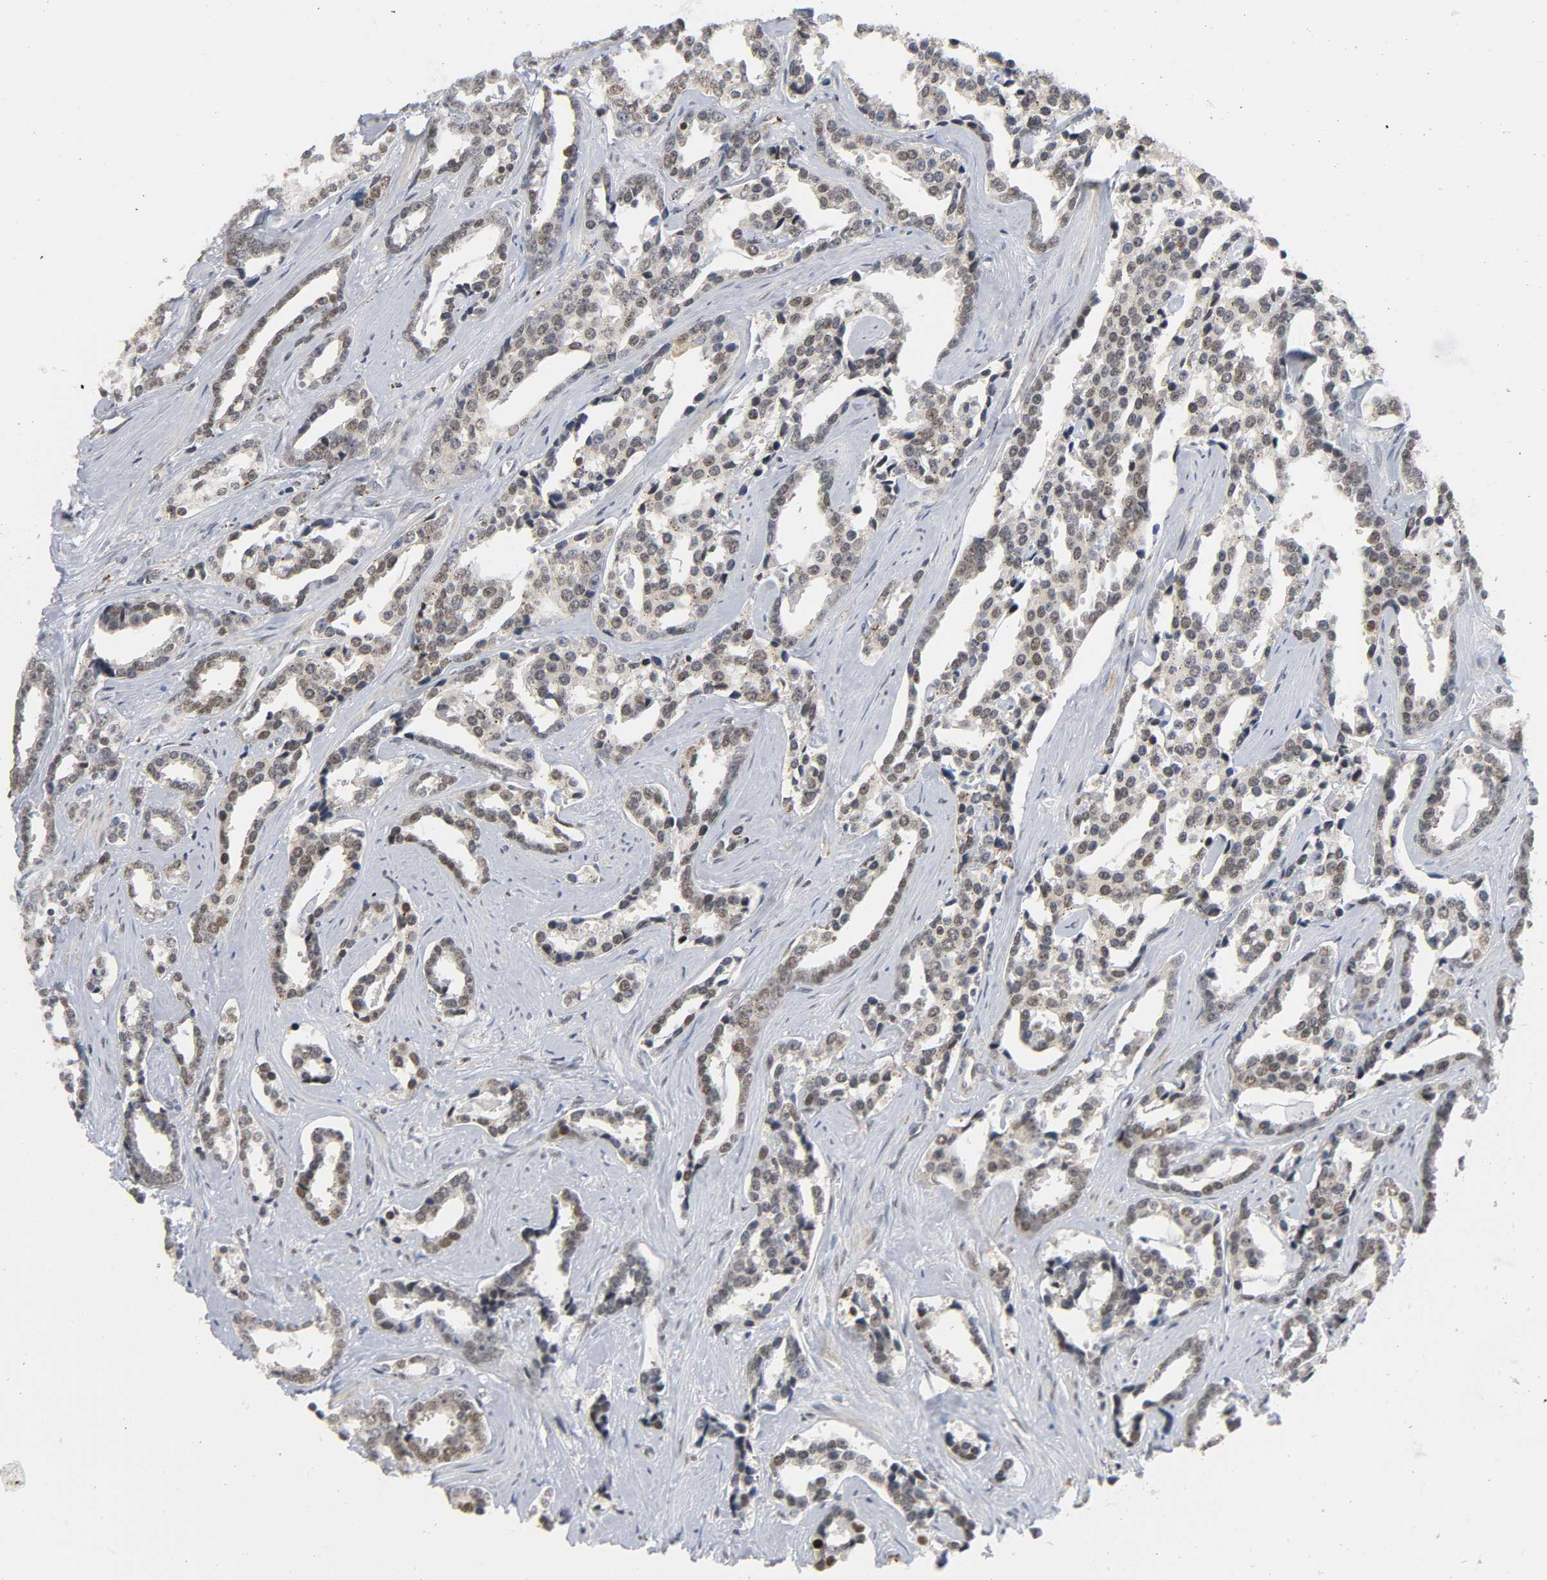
{"staining": {"intensity": "negative", "quantity": "none", "location": "none"}, "tissue": "prostate cancer", "cell_type": "Tumor cells", "image_type": "cancer", "snomed": [{"axis": "morphology", "description": "Adenocarcinoma, High grade"}, {"axis": "topography", "description": "Prostate"}], "caption": "IHC histopathology image of prostate cancer (high-grade adenocarcinoma) stained for a protein (brown), which exhibits no staining in tumor cells. (Brightfield microscopy of DAB immunohistochemistry at high magnification).", "gene": "KAT2B", "patient": {"sex": "male", "age": 67}}